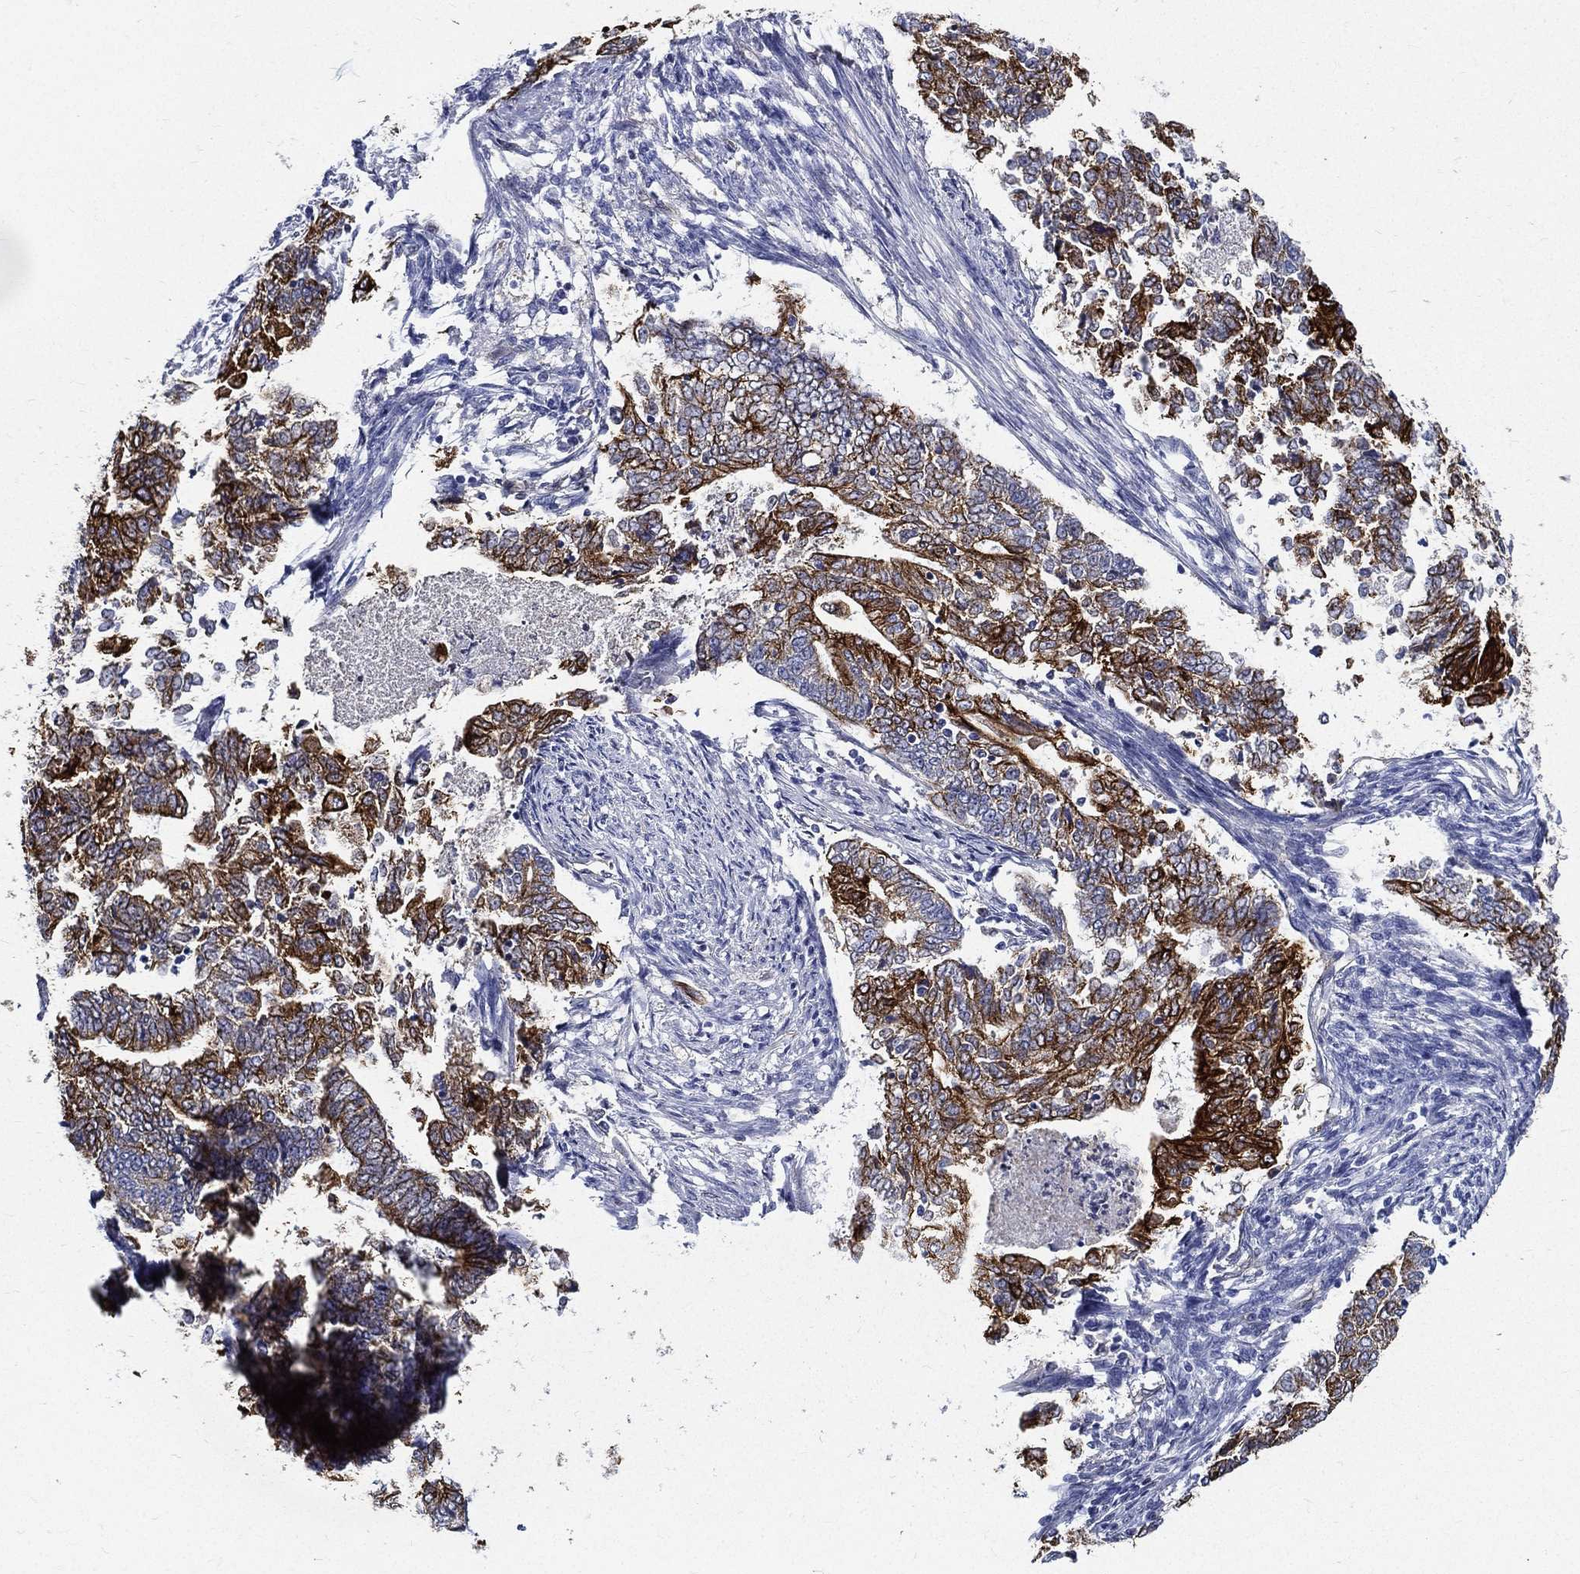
{"staining": {"intensity": "strong", "quantity": "25%-75%", "location": "cytoplasmic/membranous"}, "tissue": "endometrial cancer", "cell_type": "Tumor cells", "image_type": "cancer", "snomed": [{"axis": "morphology", "description": "Adenocarcinoma, NOS"}, {"axis": "topography", "description": "Endometrium"}], "caption": "The micrograph exhibits immunohistochemical staining of endometrial cancer (adenocarcinoma). There is strong cytoplasmic/membranous staining is appreciated in about 25%-75% of tumor cells.", "gene": "NEDD9", "patient": {"sex": "female", "age": 65}}